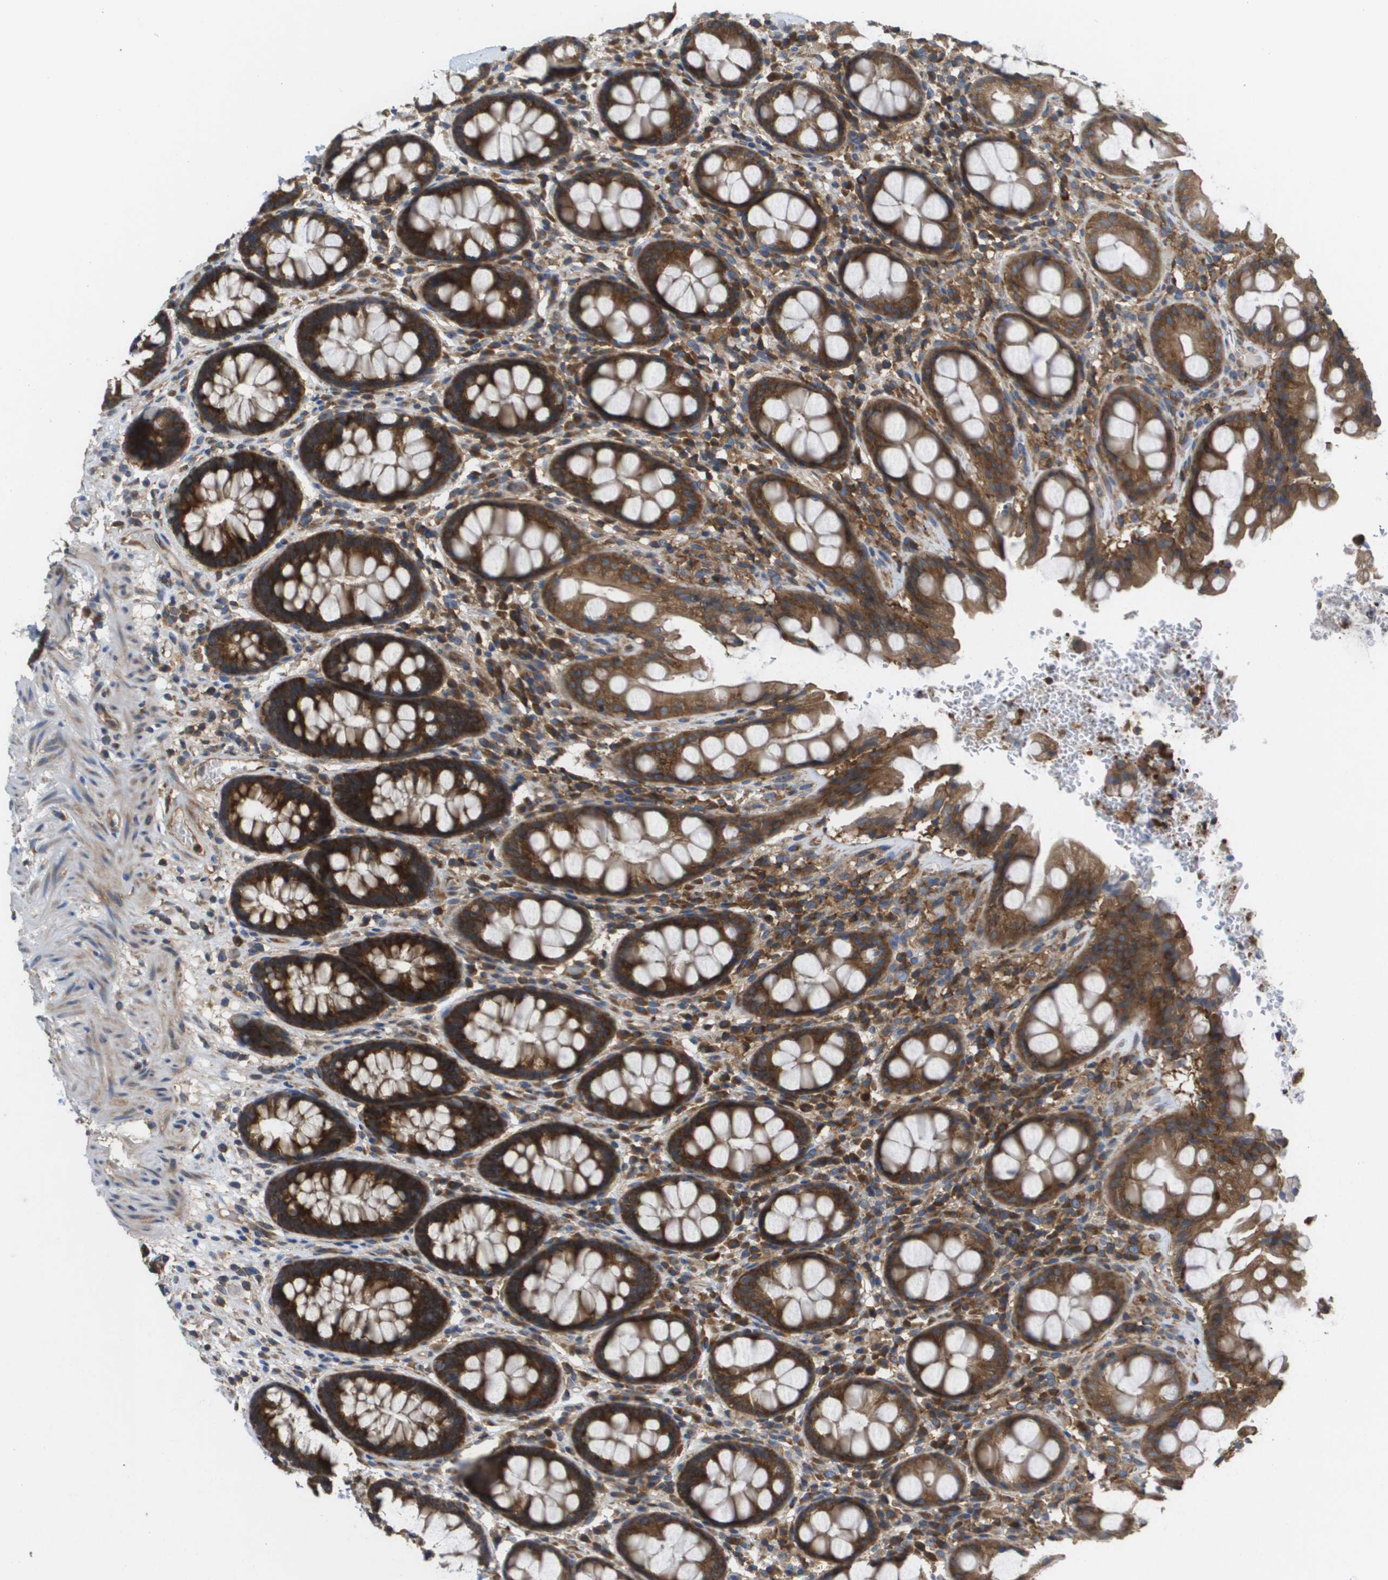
{"staining": {"intensity": "strong", "quantity": ">75%", "location": "cytoplasmic/membranous"}, "tissue": "rectum", "cell_type": "Glandular cells", "image_type": "normal", "snomed": [{"axis": "morphology", "description": "Normal tissue, NOS"}, {"axis": "topography", "description": "Rectum"}], "caption": "High-power microscopy captured an immunohistochemistry (IHC) photomicrograph of benign rectum, revealing strong cytoplasmic/membranous staining in about >75% of glandular cells. Immunohistochemistry (ihc) stains the protein of interest in brown and the nuclei are stained blue.", "gene": "EIF4G2", "patient": {"sex": "male", "age": 64}}